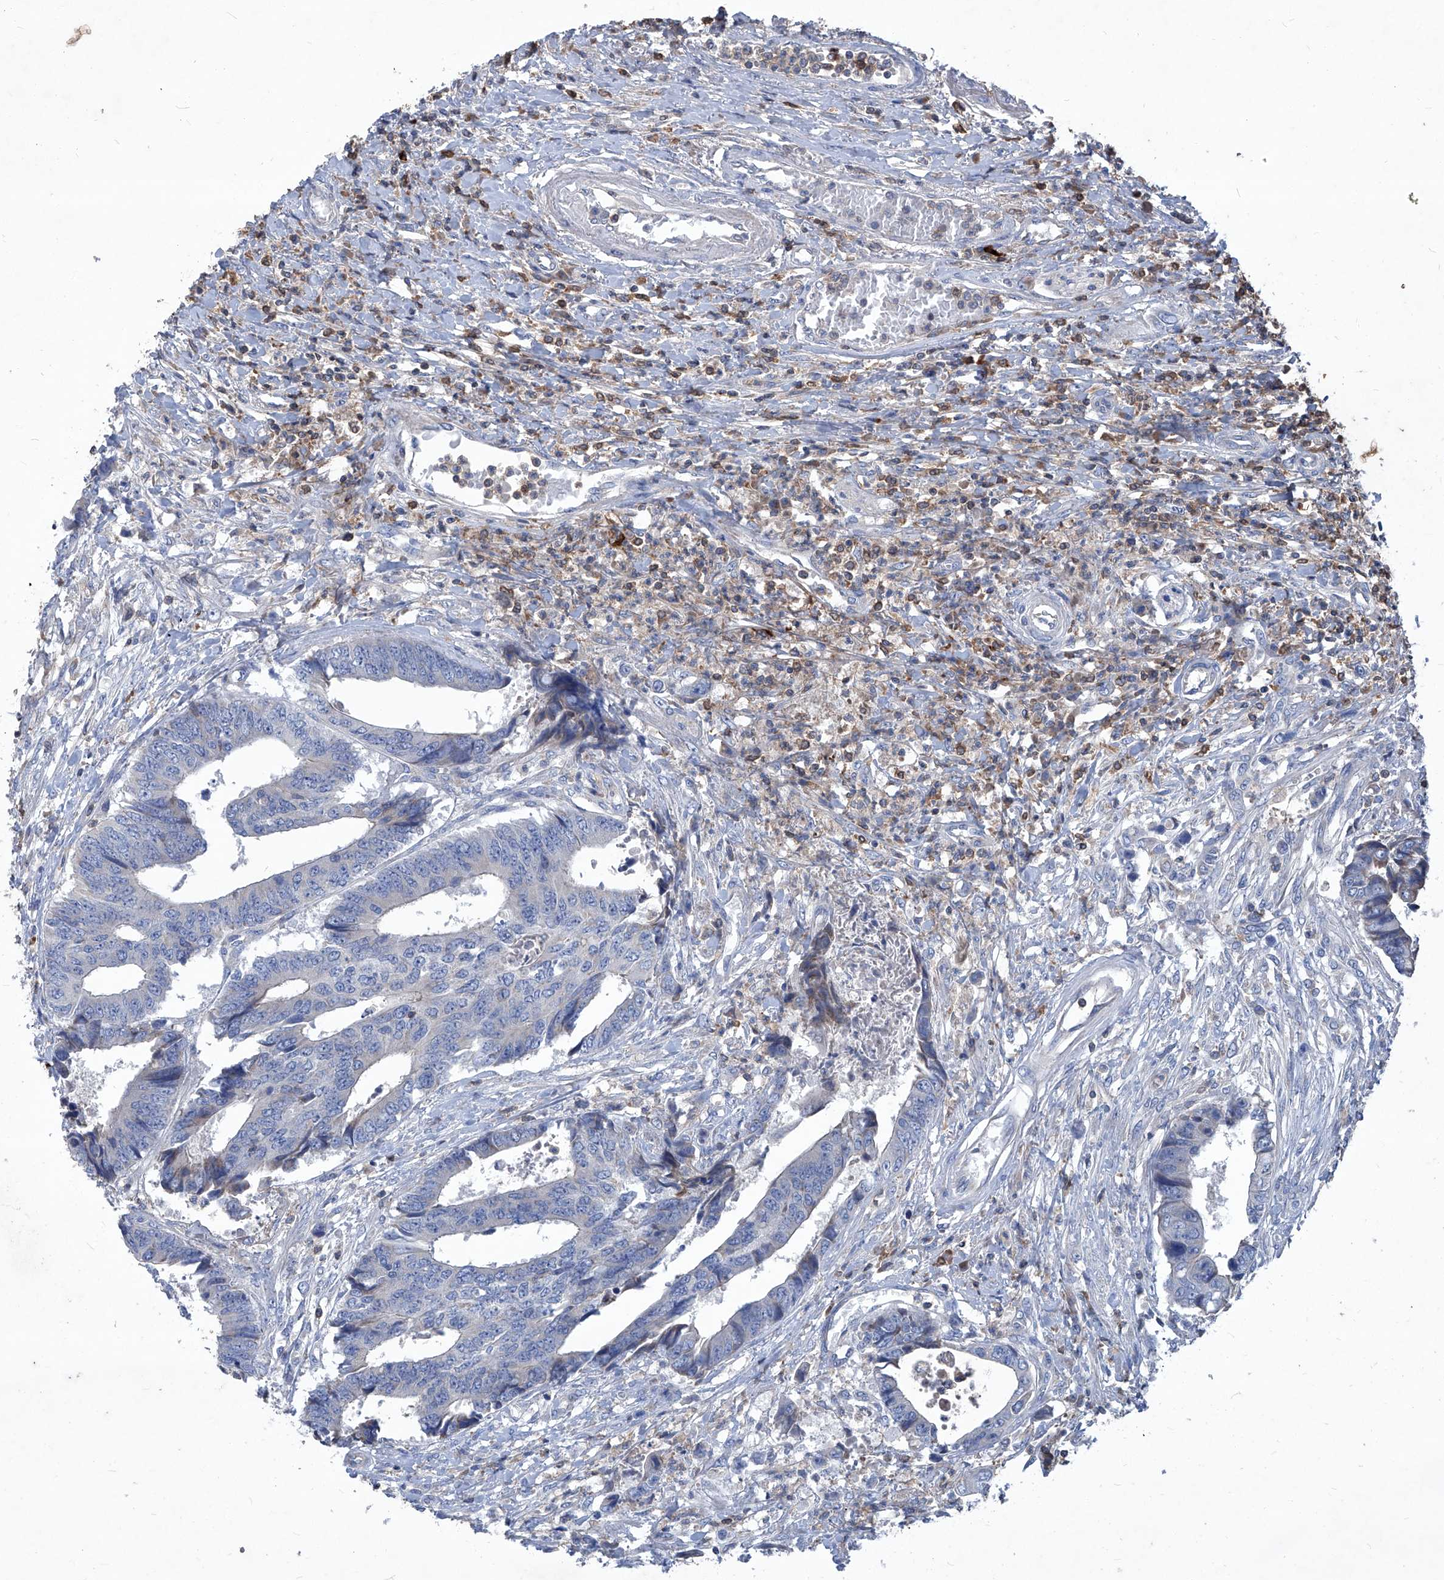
{"staining": {"intensity": "negative", "quantity": "none", "location": "none"}, "tissue": "colorectal cancer", "cell_type": "Tumor cells", "image_type": "cancer", "snomed": [{"axis": "morphology", "description": "Adenocarcinoma, NOS"}, {"axis": "topography", "description": "Rectum"}], "caption": "DAB (3,3'-diaminobenzidine) immunohistochemical staining of colorectal adenocarcinoma displays no significant staining in tumor cells.", "gene": "EPHA8", "patient": {"sex": "male", "age": 84}}